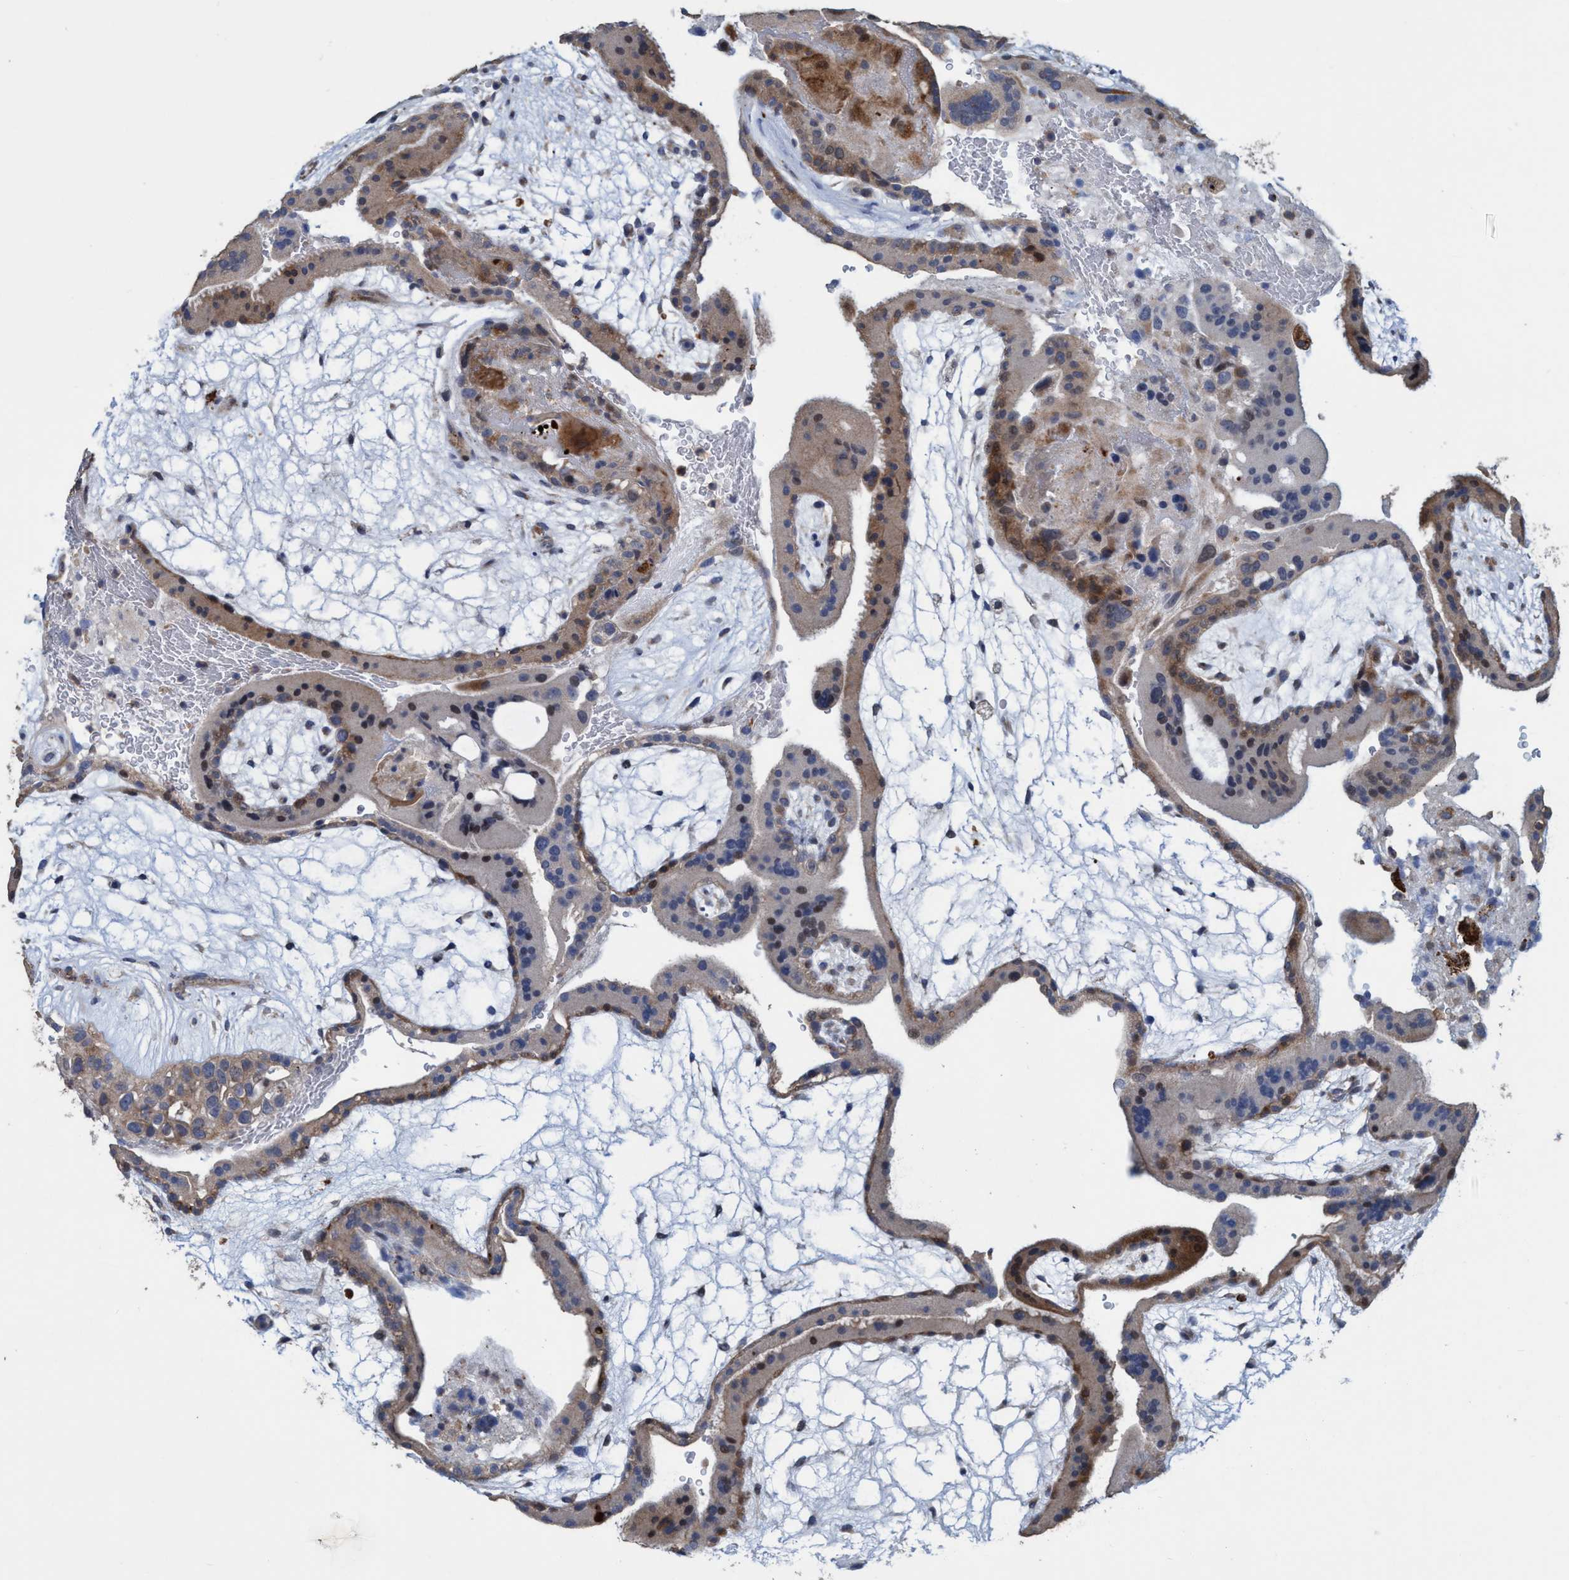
{"staining": {"intensity": "moderate", "quantity": "<25%", "location": "cytoplasmic/membranous"}, "tissue": "placenta", "cell_type": "Decidual cells", "image_type": "normal", "snomed": [{"axis": "morphology", "description": "Normal tissue, NOS"}, {"axis": "topography", "description": "Placenta"}], "caption": "Immunohistochemistry of benign human placenta exhibits low levels of moderate cytoplasmic/membranous expression in approximately <25% of decidual cells. (IHC, brightfield microscopy, high magnification).", "gene": "BBS9", "patient": {"sex": "female", "age": 19}}